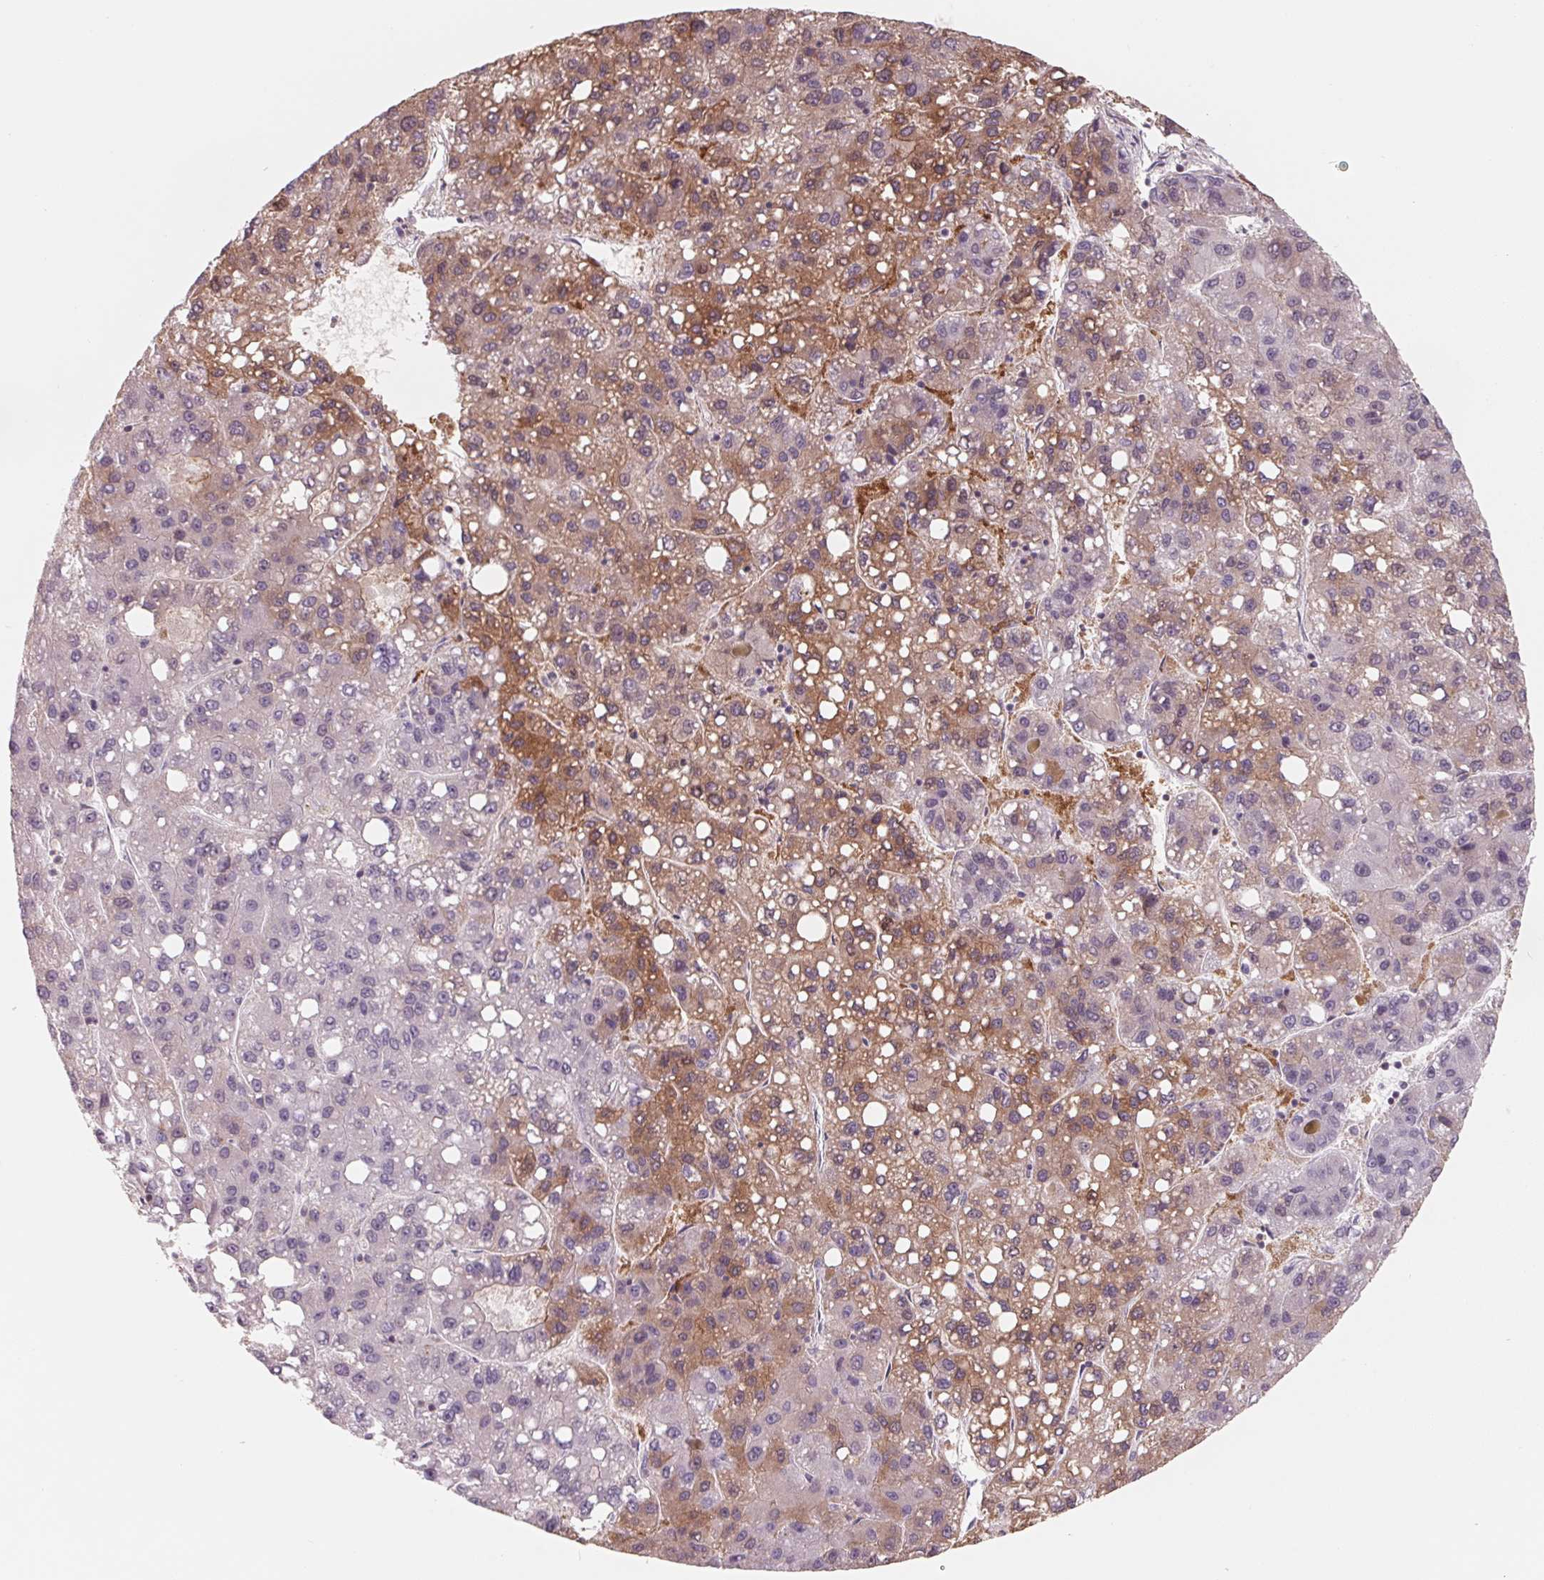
{"staining": {"intensity": "weak", "quantity": "25%-75%", "location": "cytoplasmic/membranous"}, "tissue": "liver cancer", "cell_type": "Tumor cells", "image_type": "cancer", "snomed": [{"axis": "morphology", "description": "Carcinoma, Hepatocellular, NOS"}, {"axis": "topography", "description": "Liver"}], "caption": "Hepatocellular carcinoma (liver) tissue exhibits weak cytoplasmic/membranous staining in approximately 25%-75% of tumor cells The staining was performed using DAB (3,3'-diaminobenzidine) to visualize the protein expression in brown, while the nuclei were stained in blue with hematoxylin (Magnification: 20x).", "gene": "FTCD", "patient": {"sex": "female", "age": 82}}